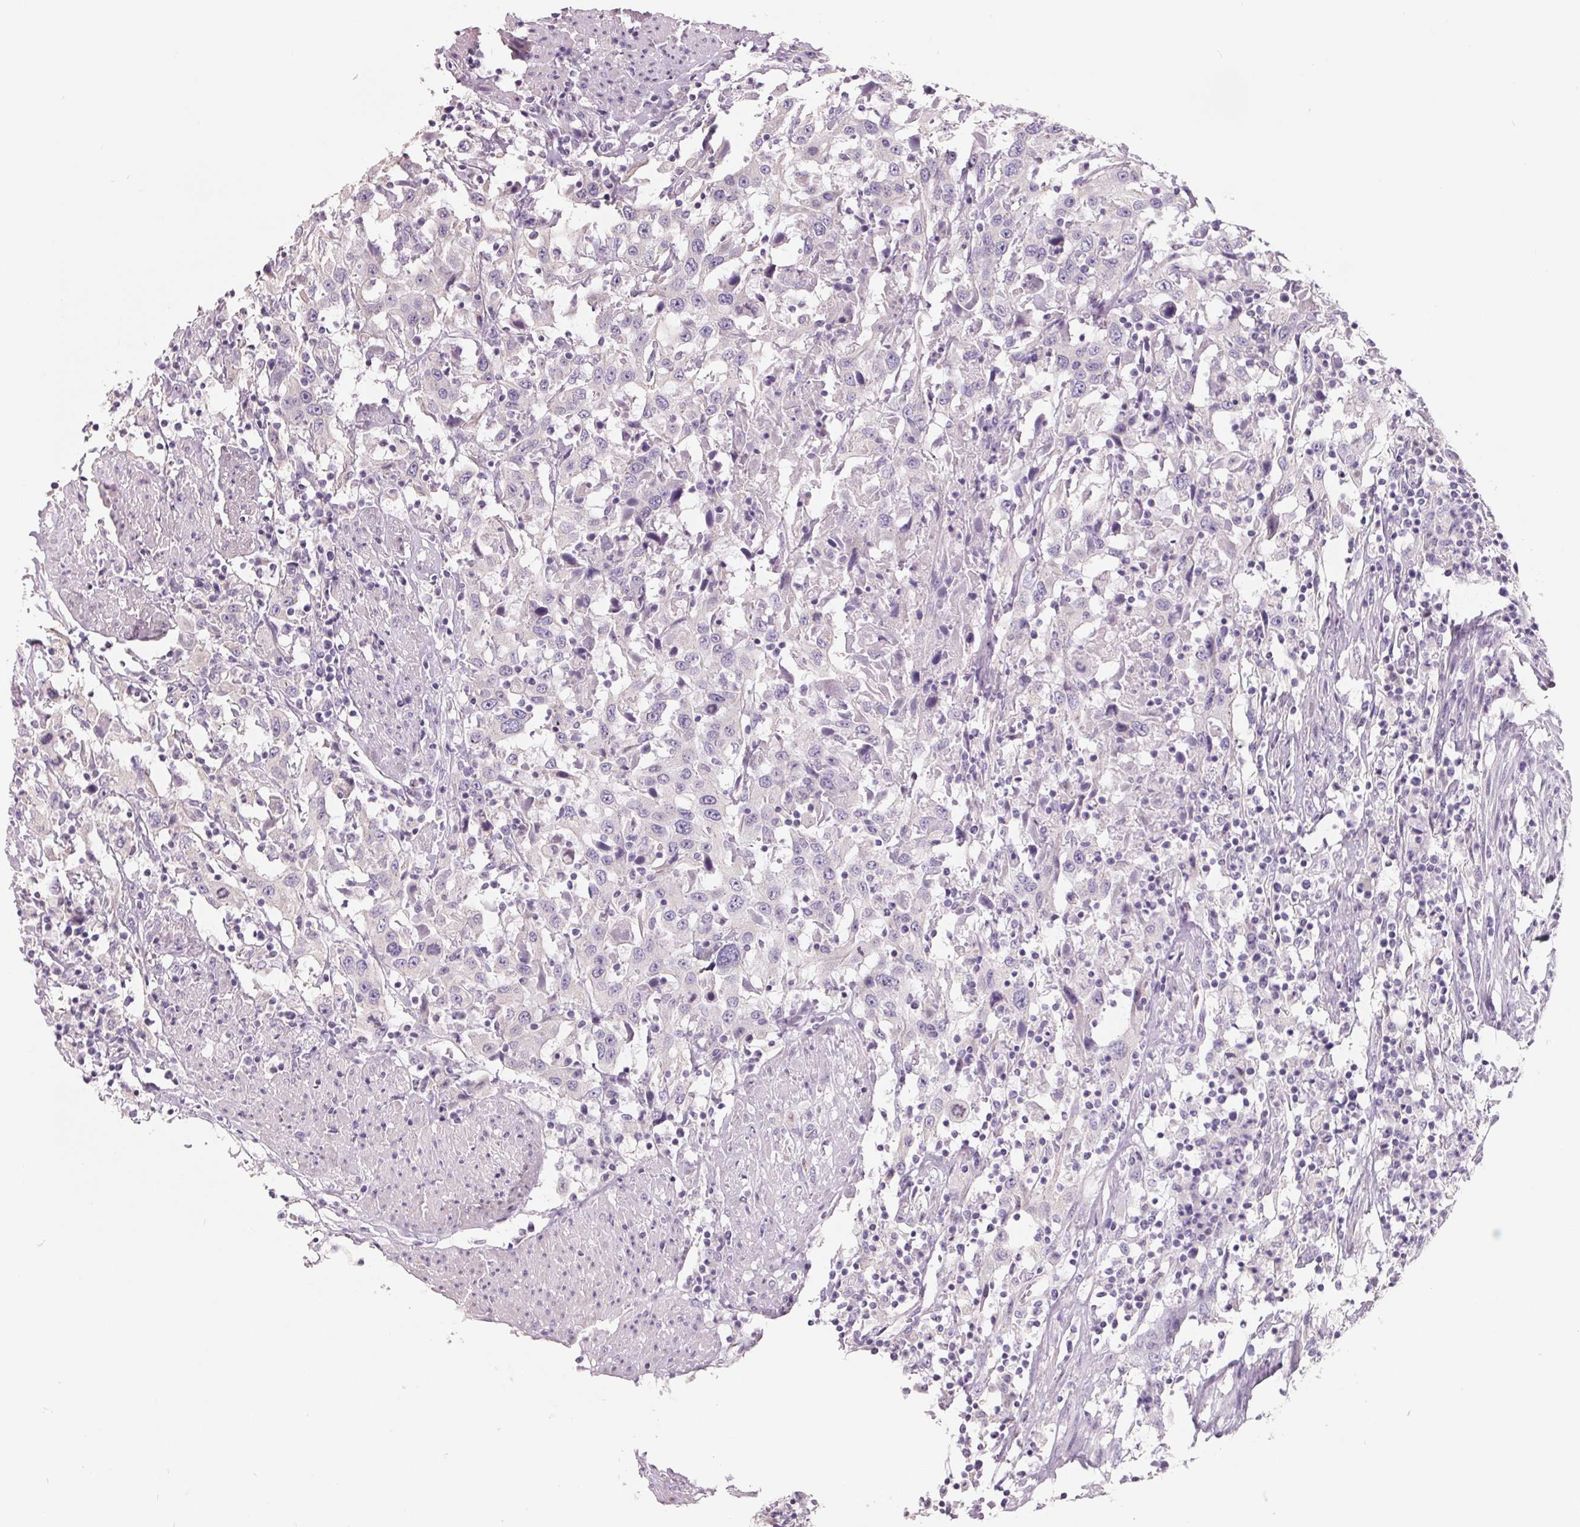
{"staining": {"intensity": "negative", "quantity": "none", "location": "none"}, "tissue": "urothelial cancer", "cell_type": "Tumor cells", "image_type": "cancer", "snomed": [{"axis": "morphology", "description": "Urothelial carcinoma, High grade"}, {"axis": "topography", "description": "Urinary bladder"}], "caption": "Immunohistochemistry histopathology image of urothelial cancer stained for a protein (brown), which exhibits no expression in tumor cells.", "gene": "FTCD", "patient": {"sex": "male", "age": 61}}